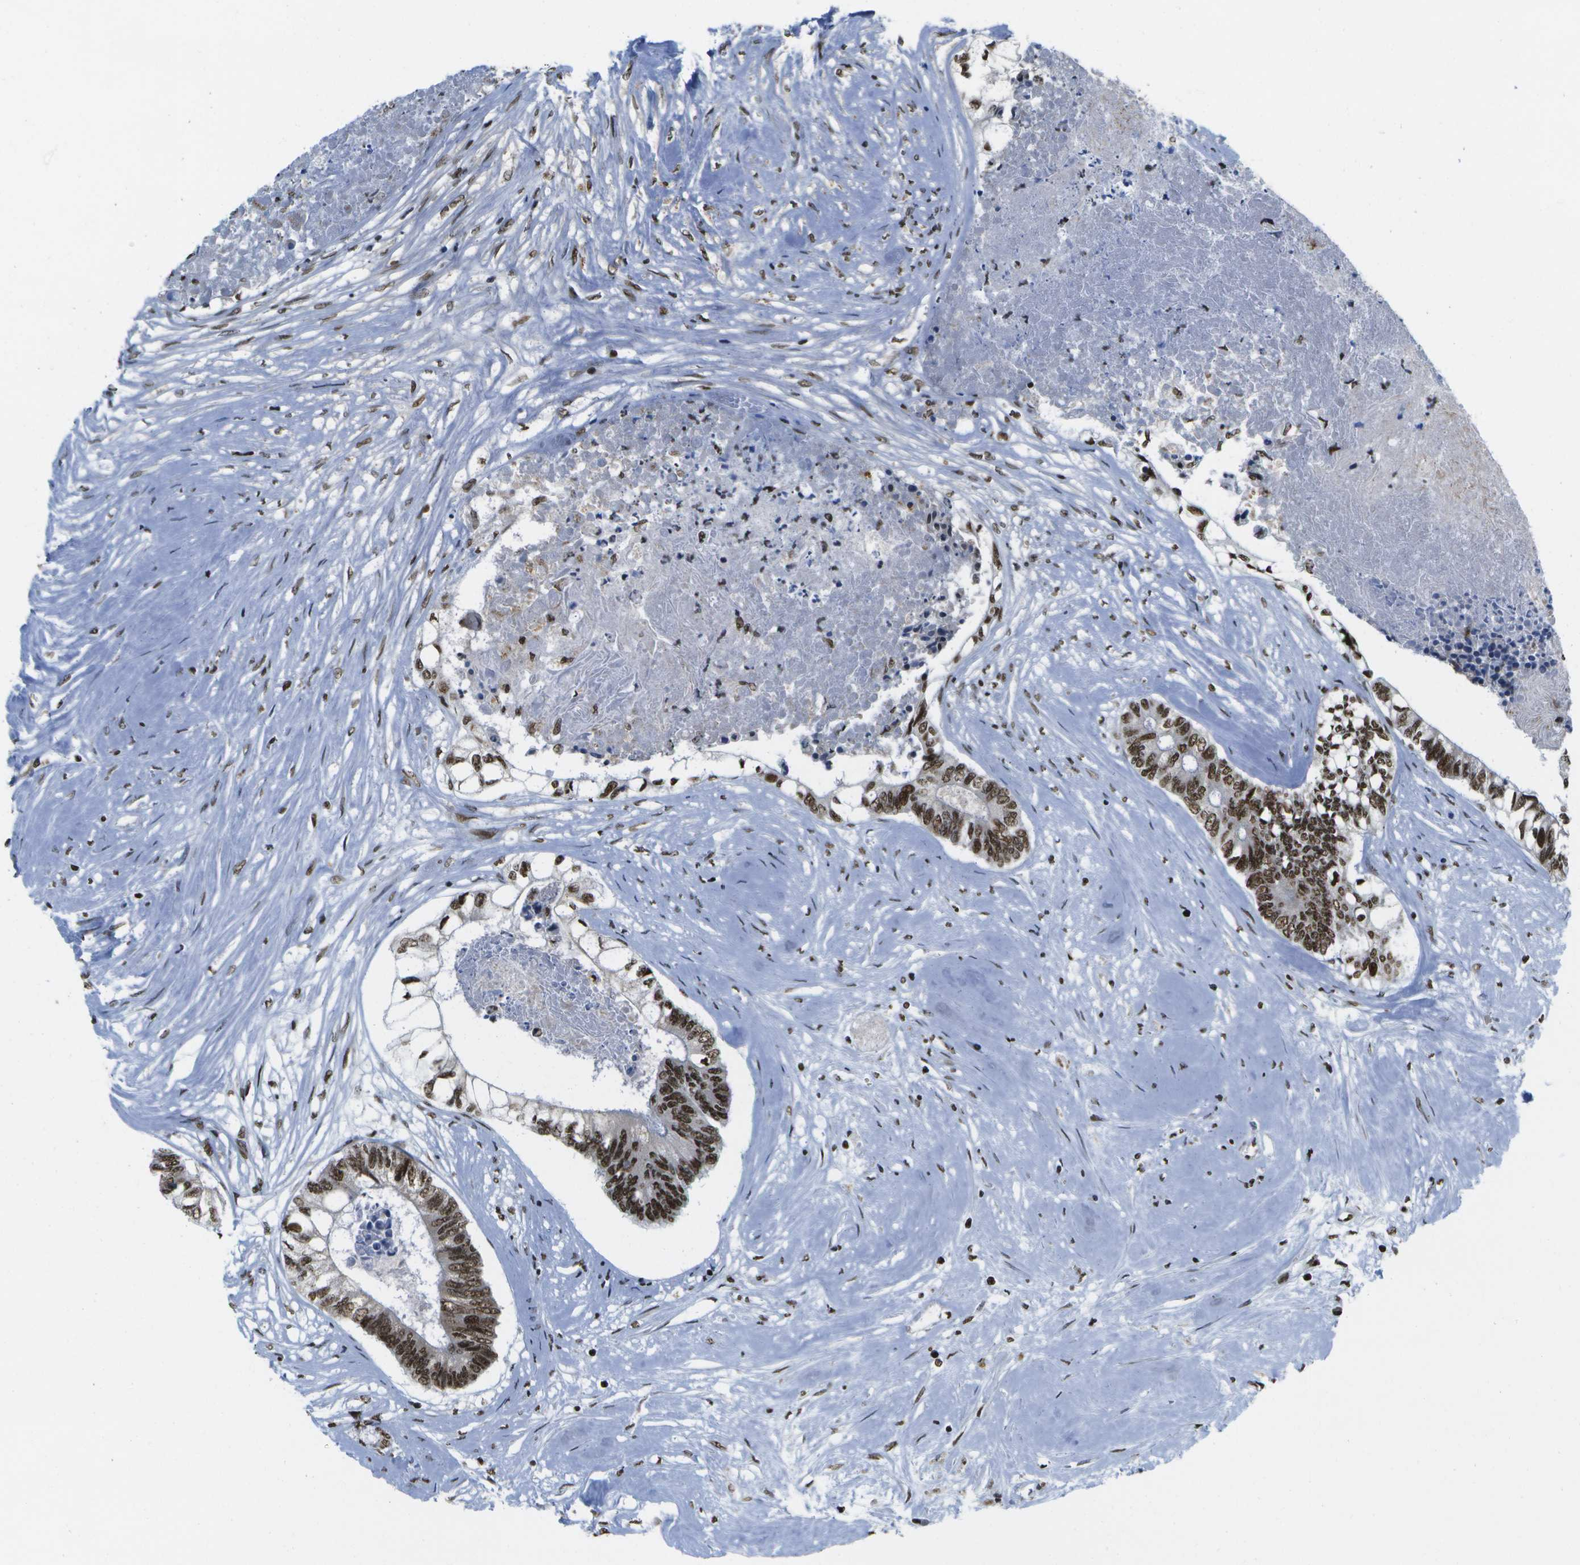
{"staining": {"intensity": "strong", "quantity": ">75%", "location": "nuclear"}, "tissue": "colorectal cancer", "cell_type": "Tumor cells", "image_type": "cancer", "snomed": [{"axis": "morphology", "description": "Adenocarcinoma, NOS"}, {"axis": "topography", "description": "Rectum"}], "caption": "About >75% of tumor cells in human adenocarcinoma (colorectal) display strong nuclear protein staining as visualized by brown immunohistochemical staining.", "gene": "NSRP1", "patient": {"sex": "male", "age": 63}}